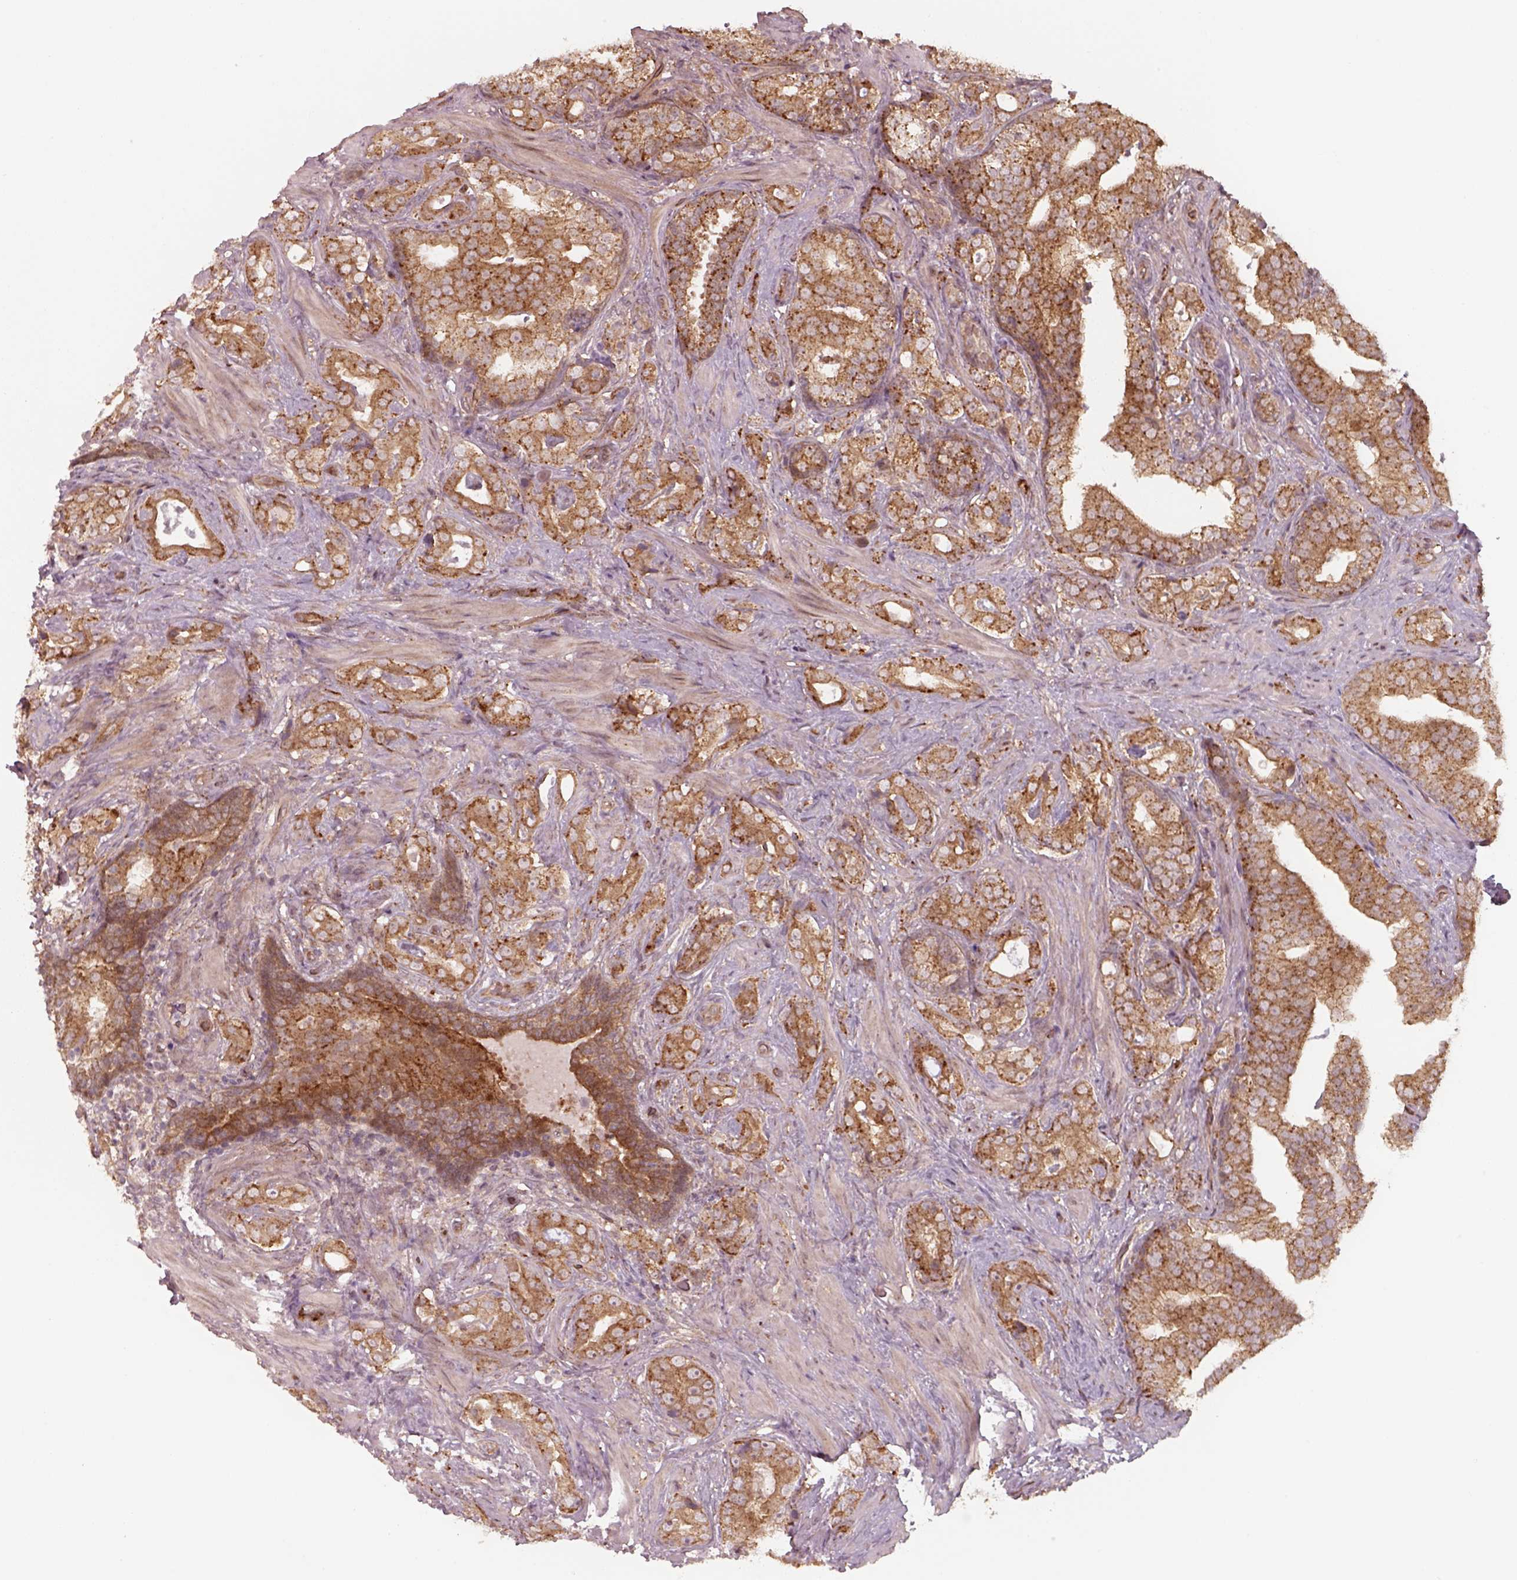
{"staining": {"intensity": "moderate", "quantity": ">75%", "location": "cytoplasmic/membranous"}, "tissue": "prostate cancer", "cell_type": "Tumor cells", "image_type": "cancer", "snomed": [{"axis": "morphology", "description": "Adenocarcinoma, NOS"}, {"axis": "topography", "description": "Prostate"}], "caption": "Human adenocarcinoma (prostate) stained for a protein (brown) reveals moderate cytoplasmic/membranous positive staining in about >75% of tumor cells.", "gene": "CHMP3", "patient": {"sex": "male", "age": 57}}